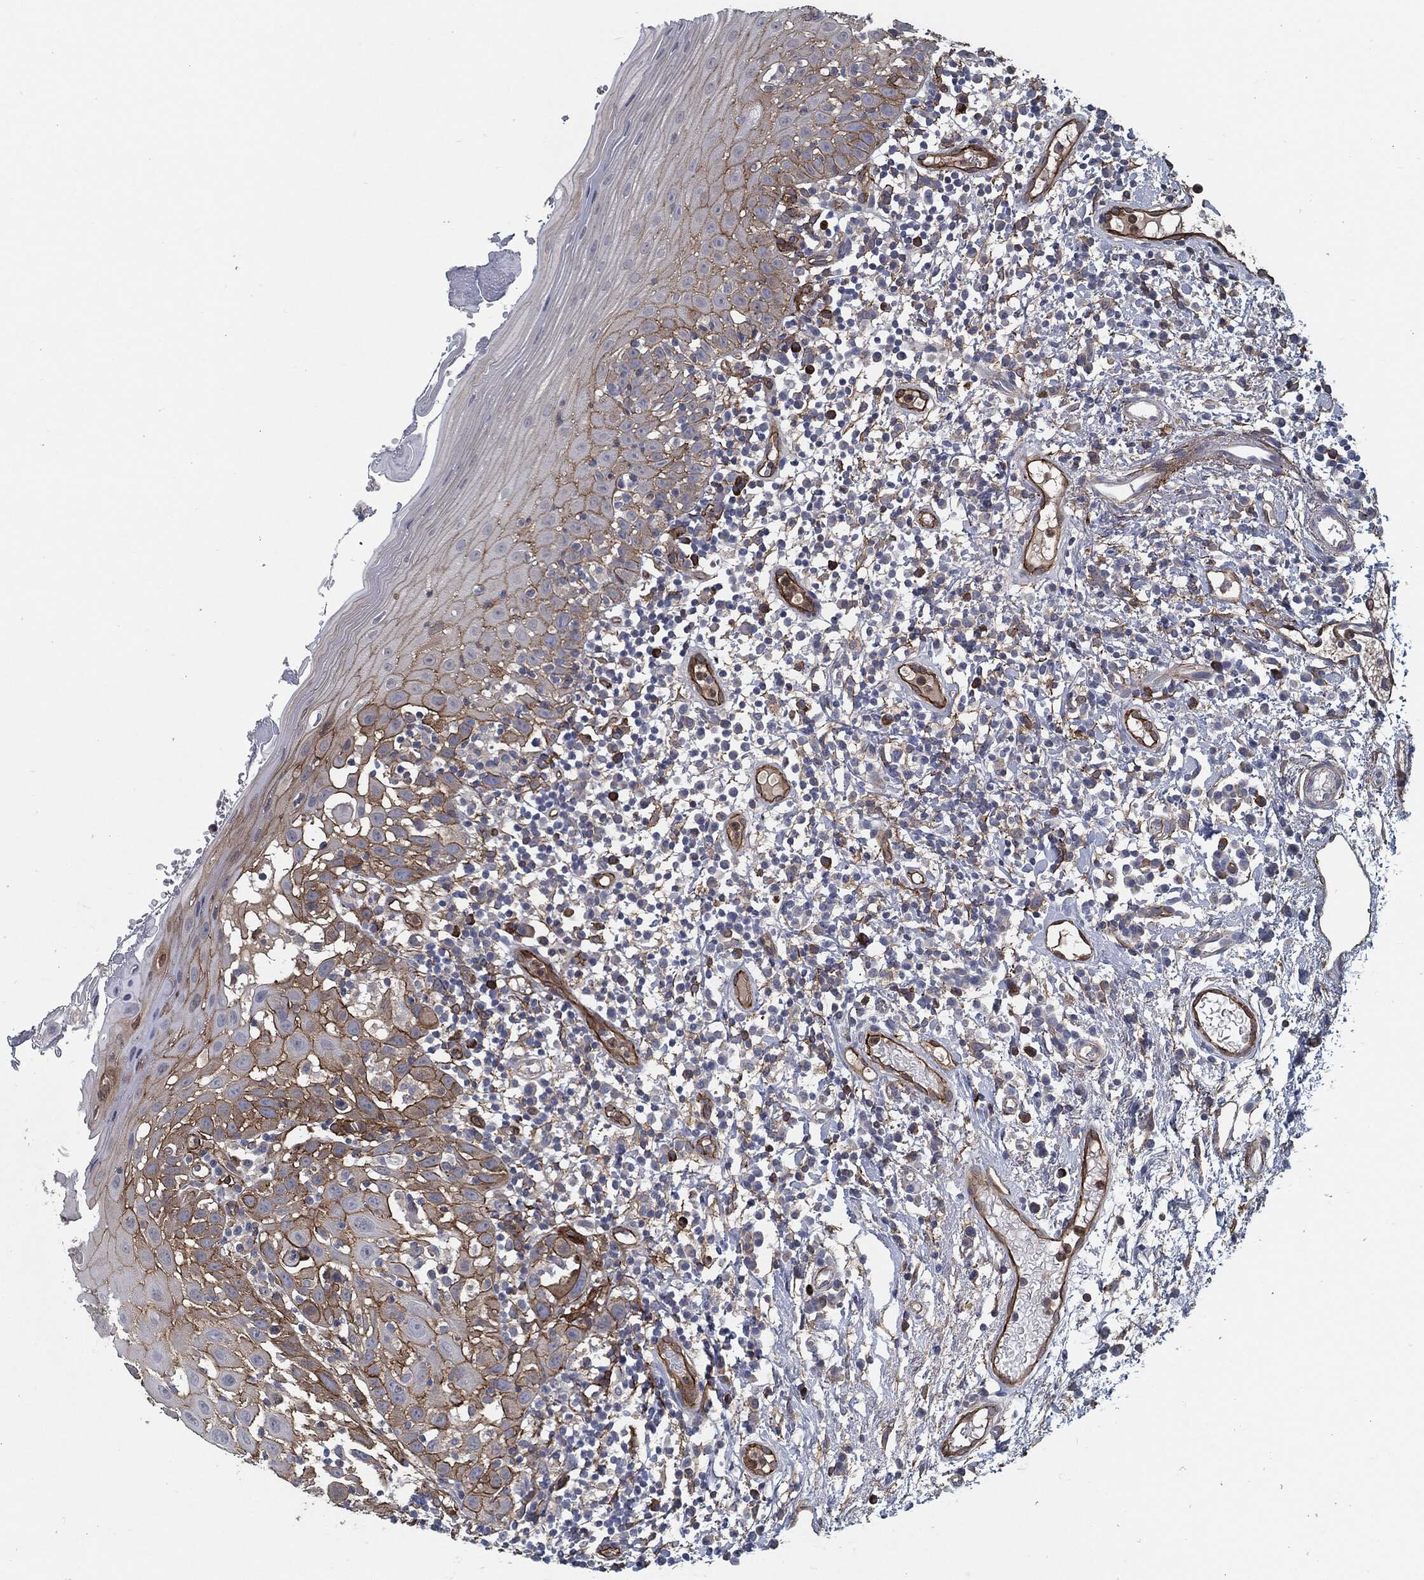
{"staining": {"intensity": "strong", "quantity": "<25%", "location": "cytoplasmic/membranous"}, "tissue": "oral mucosa", "cell_type": "Squamous epithelial cells", "image_type": "normal", "snomed": [{"axis": "morphology", "description": "Normal tissue, NOS"}, {"axis": "morphology", "description": "Squamous cell carcinoma, NOS"}, {"axis": "topography", "description": "Oral tissue"}, {"axis": "topography", "description": "Tounge, NOS"}, {"axis": "topography", "description": "Head-Neck"}], "caption": "IHC of unremarkable human oral mucosa demonstrates medium levels of strong cytoplasmic/membranous positivity in about <25% of squamous epithelial cells.", "gene": "SVIL", "patient": {"sex": "female", "age": 80}}